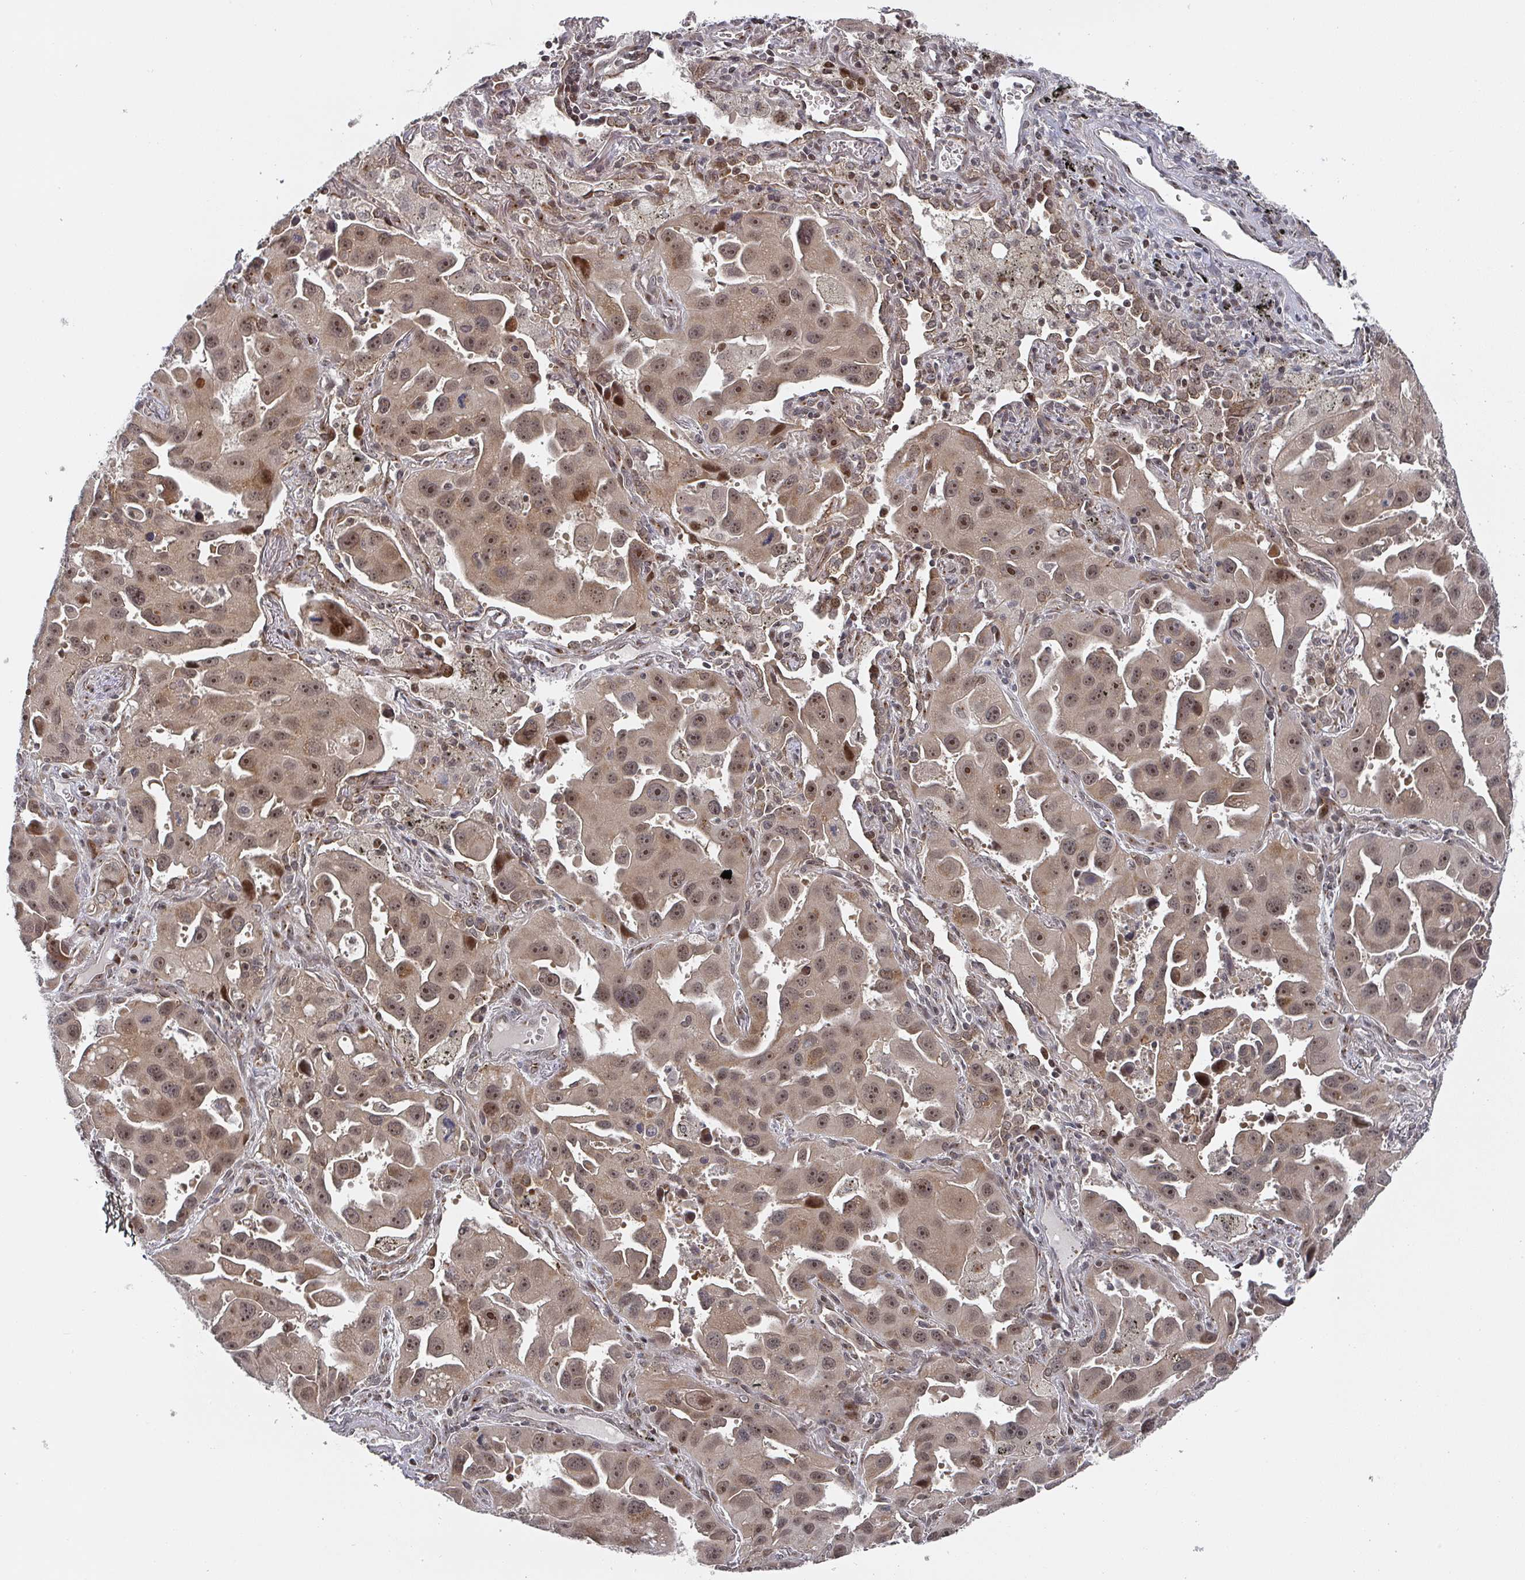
{"staining": {"intensity": "moderate", "quantity": ">75%", "location": "cytoplasmic/membranous,nuclear"}, "tissue": "lung cancer", "cell_type": "Tumor cells", "image_type": "cancer", "snomed": [{"axis": "morphology", "description": "Adenocarcinoma, NOS"}, {"axis": "topography", "description": "Lung"}], "caption": "This image exhibits immunohistochemistry (IHC) staining of lung cancer, with medium moderate cytoplasmic/membranous and nuclear positivity in about >75% of tumor cells.", "gene": "KIF1C", "patient": {"sex": "male", "age": 66}}